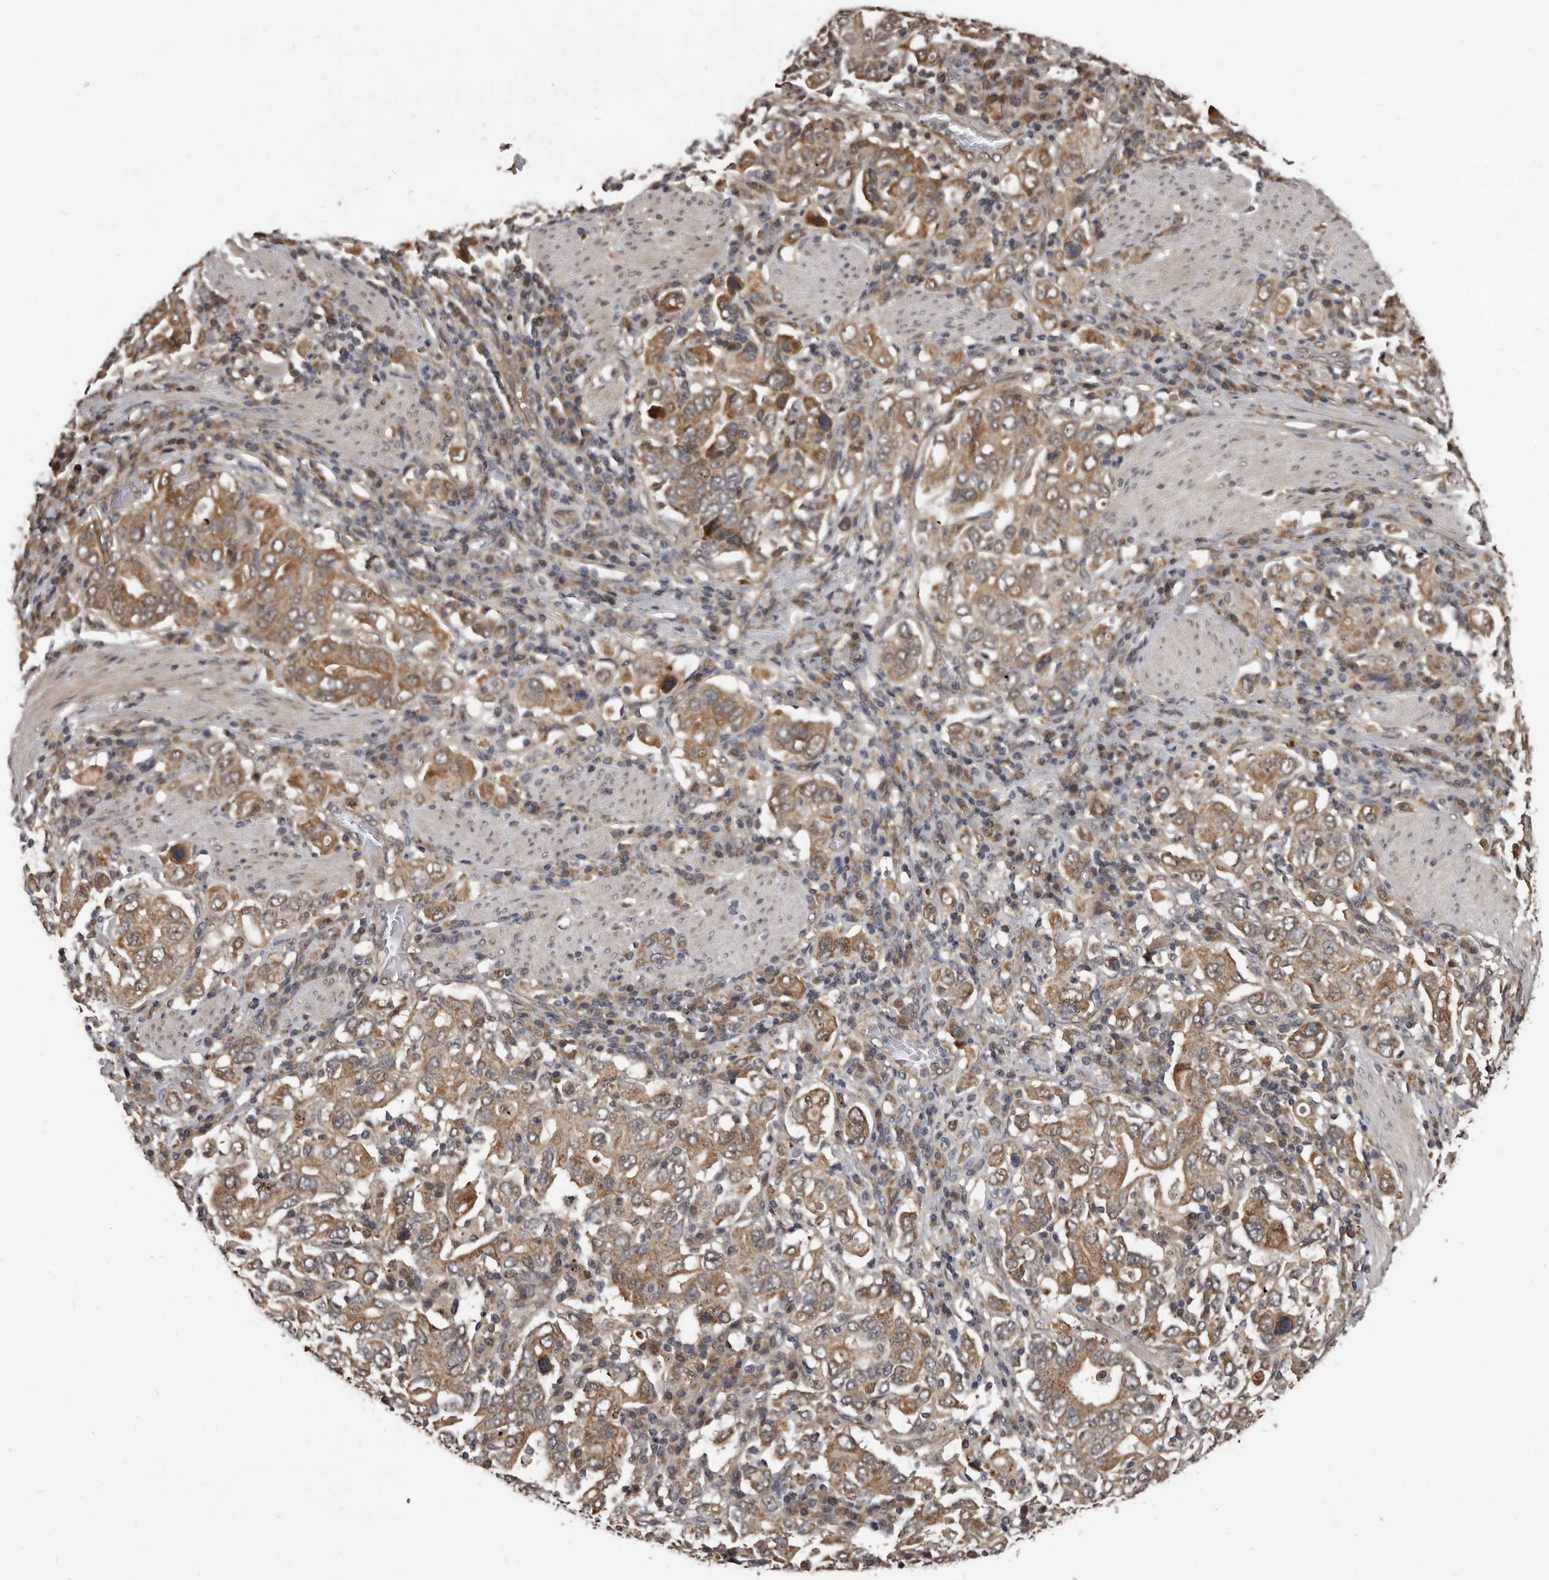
{"staining": {"intensity": "moderate", "quantity": ">75%", "location": "cytoplasmic/membranous"}, "tissue": "stomach cancer", "cell_type": "Tumor cells", "image_type": "cancer", "snomed": [{"axis": "morphology", "description": "Adenocarcinoma, NOS"}, {"axis": "topography", "description": "Stomach, upper"}], "caption": "Tumor cells demonstrate medium levels of moderate cytoplasmic/membranous expression in approximately >75% of cells in stomach adenocarcinoma.", "gene": "AHR", "patient": {"sex": "male", "age": 62}}